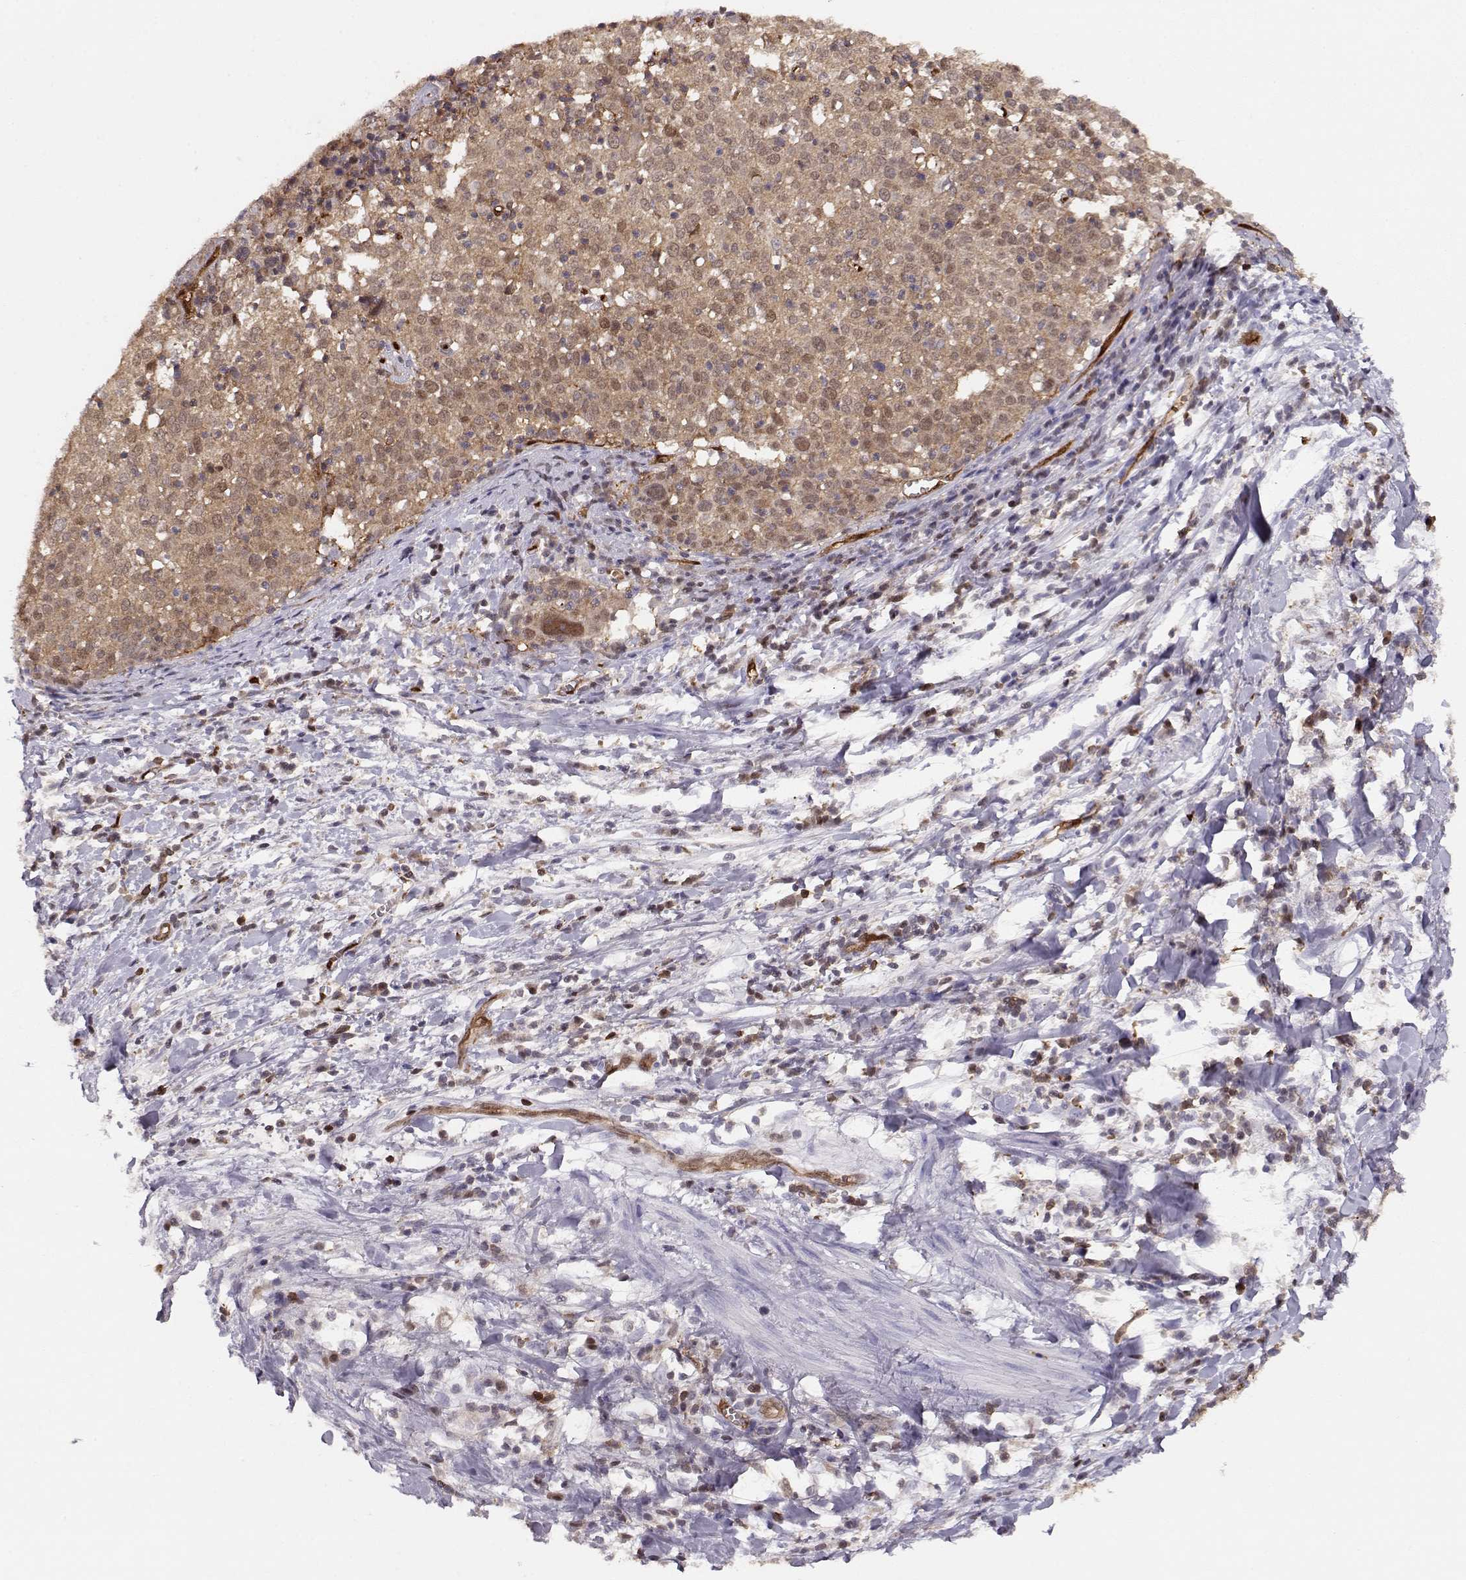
{"staining": {"intensity": "weak", "quantity": ">75%", "location": "cytoplasmic/membranous,nuclear"}, "tissue": "cervical cancer", "cell_type": "Tumor cells", "image_type": "cancer", "snomed": [{"axis": "morphology", "description": "Squamous cell carcinoma, NOS"}, {"axis": "topography", "description": "Cervix"}], "caption": "This is an image of immunohistochemistry staining of cervical squamous cell carcinoma, which shows weak staining in the cytoplasmic/membranous and nuclear of tumor cells.", "gene": "PNP", "patient": {"sex": "female", "age": 39}}